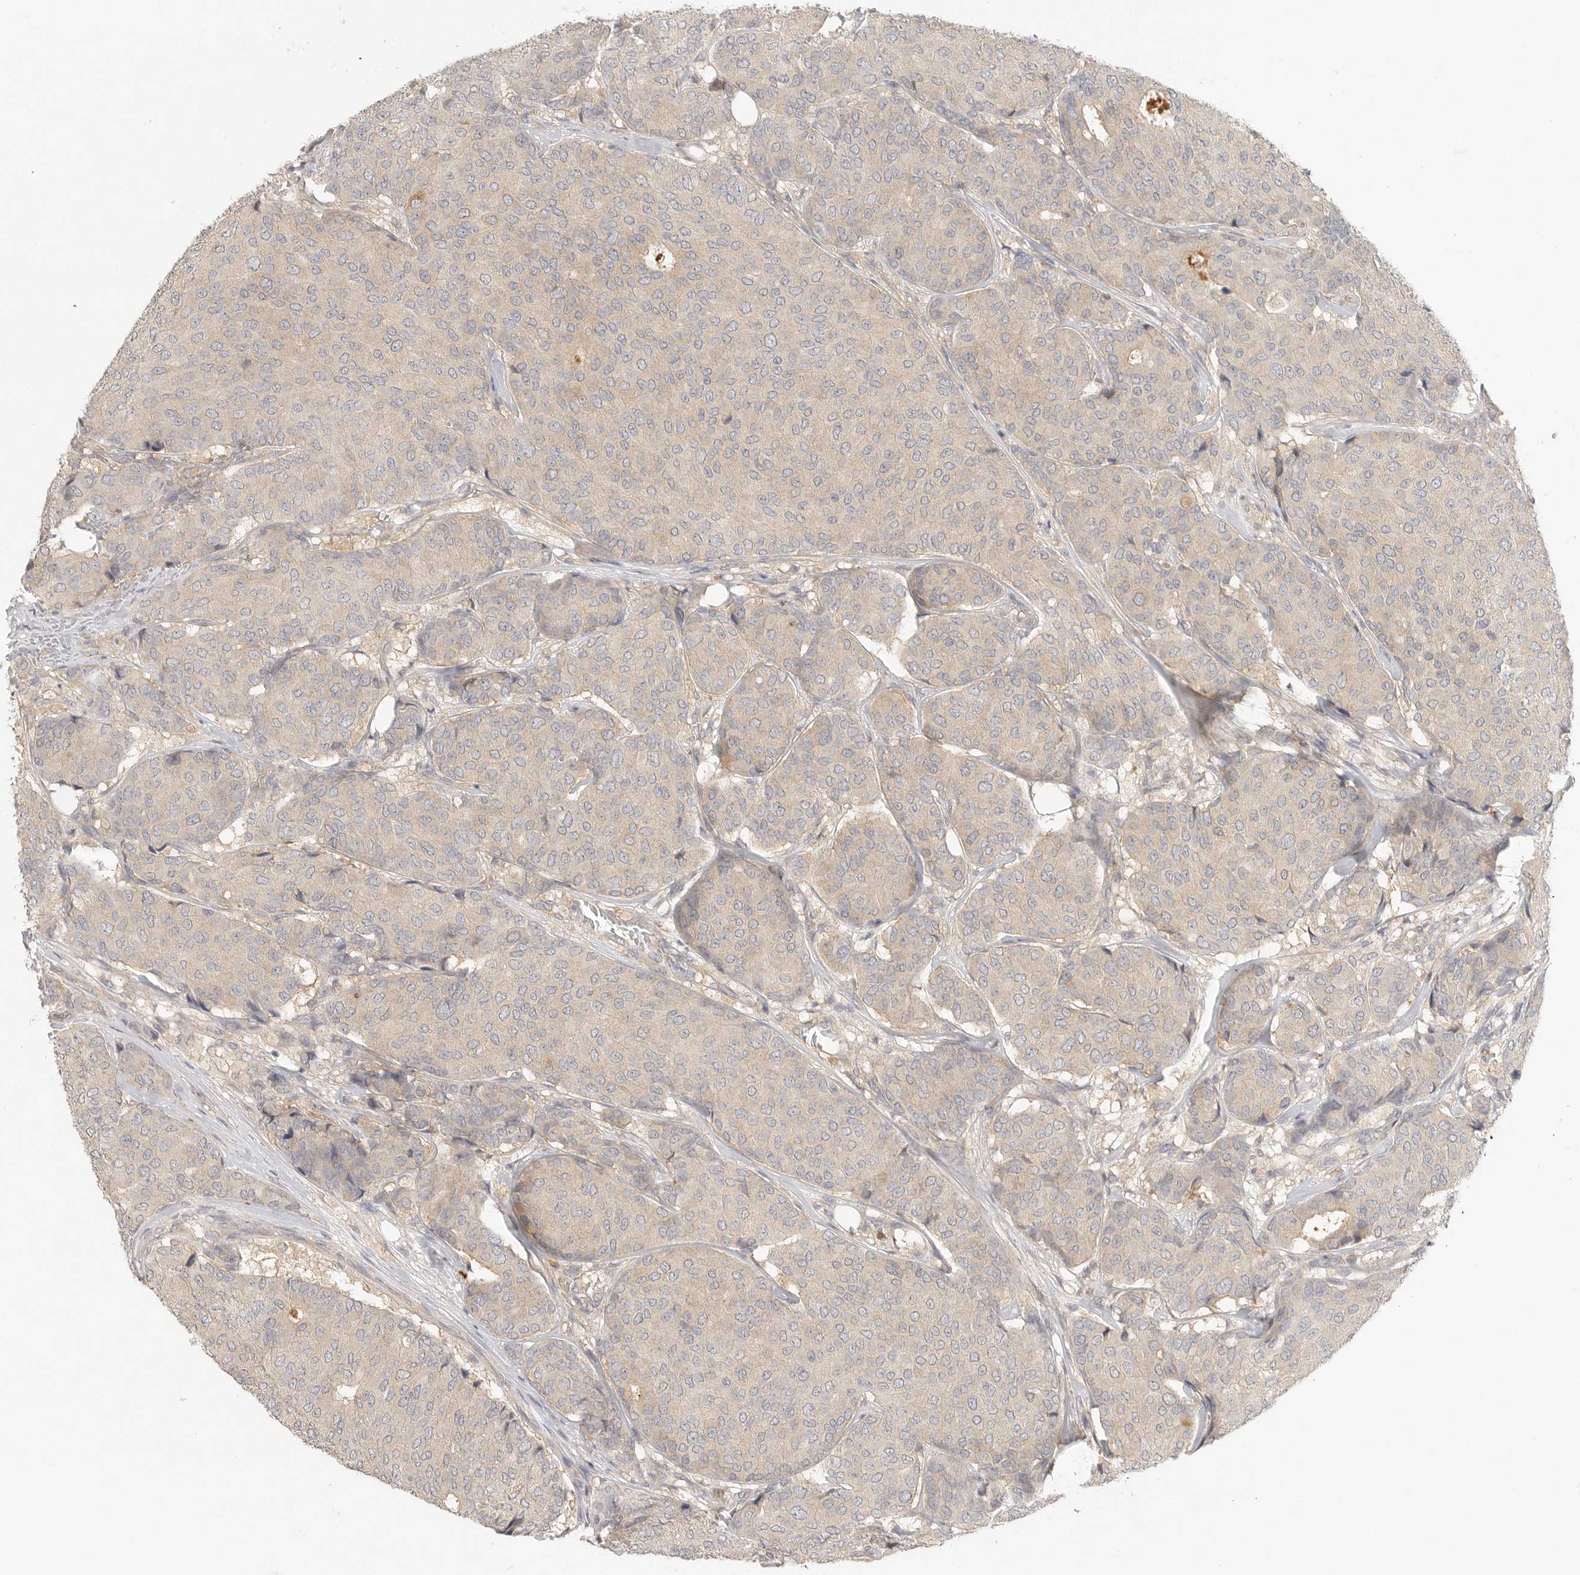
{"staining": {"intensity": "weak", "quantity": ">75%", "location": "cytoplasmic/membranous"}, "tissue": "breast cancer", "cell_type": "Tumor cells", "image_type": "cancer", "snomed": [{"axis": "morphology", "description": "Duct carcinoma"}, {"axis": "topography", "description": "Breast"}], "caption": "A photomicrograph of human infiltrating ductal carcinoma (breast) stained for a protein demonstrates weak cytoplasmic/membranous brown staining in tumor cells.", "gene": "HDAC6", "patient": {"sex": "female", "age": 75}}